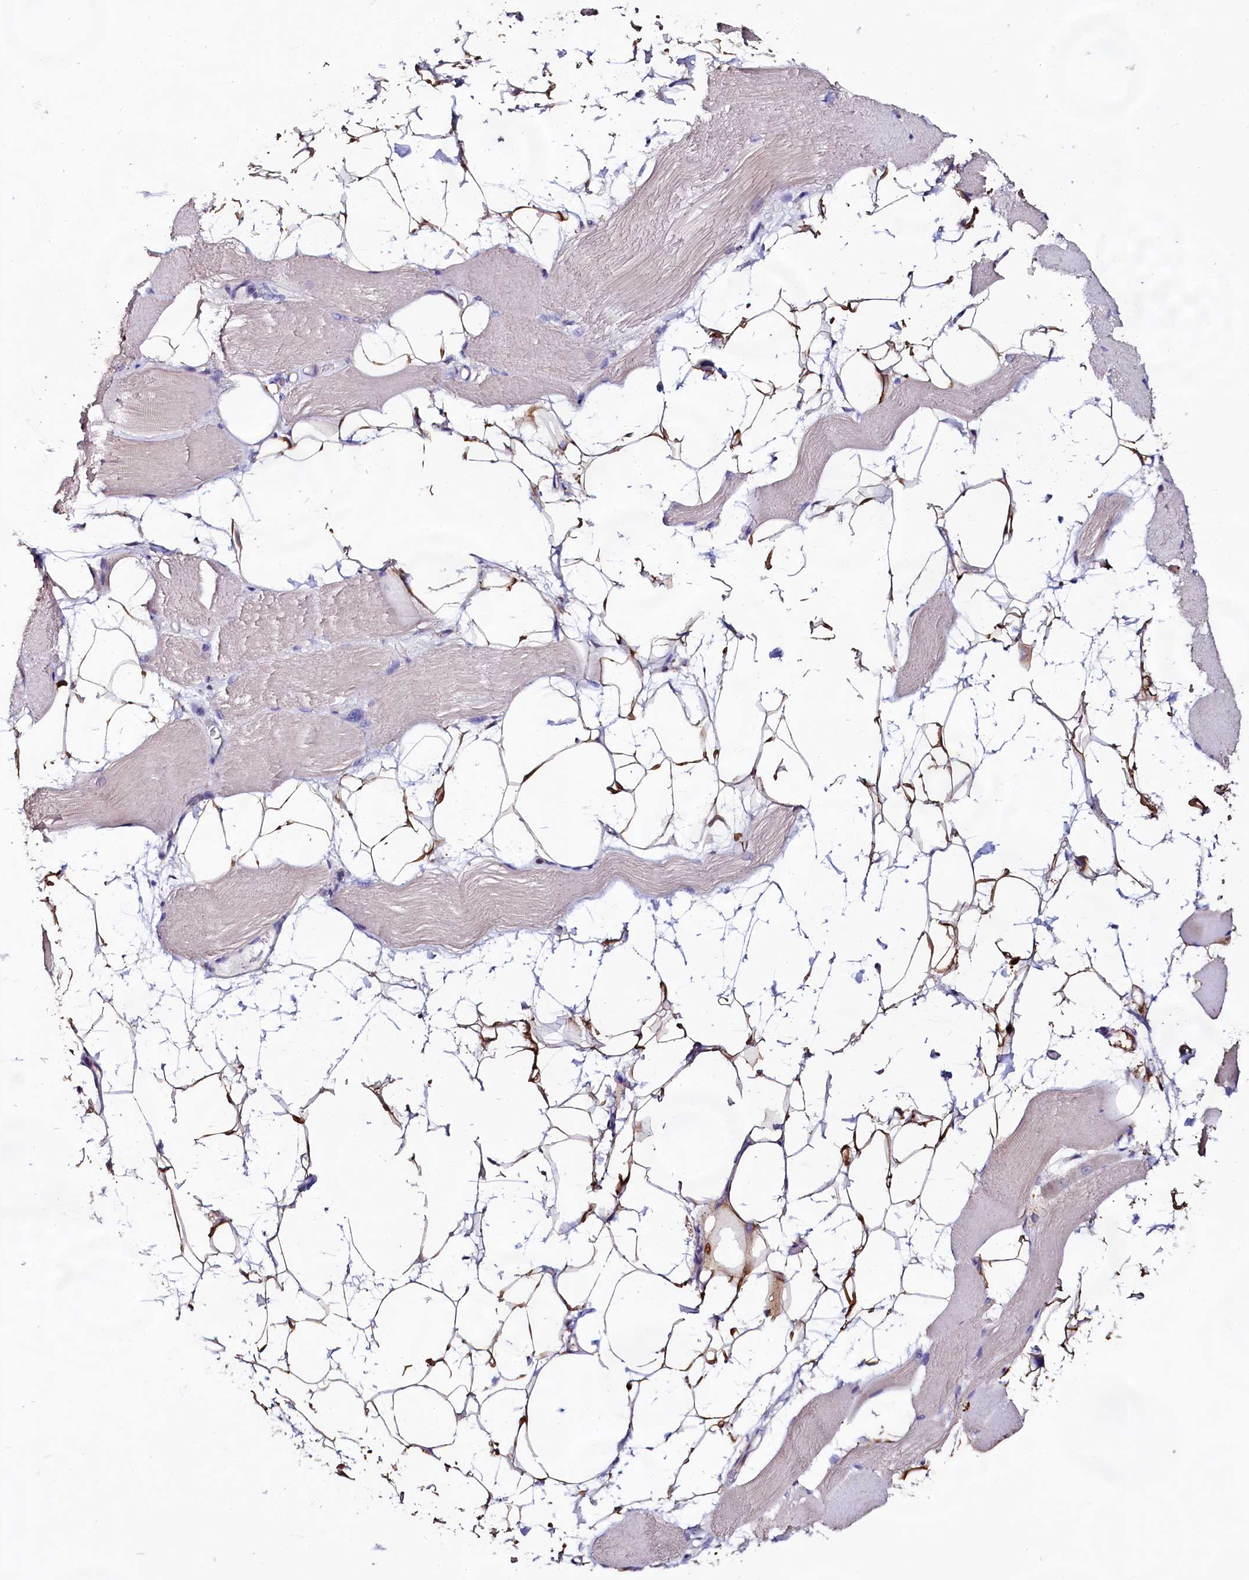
{"staining": {"intensity": "negative", "quantity": "none", "location": "none"}, "tissue": "skeletal muscle", "cell_type": "Myocytes", "image_type": "normal", "snomed": [{"axis": "morphology", "description": "Normal tissue, NOS"}, {"axis": "topography", "description": "Skeletal muscle"}, {"axis": "topography", "description": "Parathyroid gland"}], "caption": "This is an immunohistochemistry (IHC) histopathology image of benign skeletal muscle. There is no expression in myocytes.", "gene": "USPL1", "patient": {"sex": "female", "age": 37}}